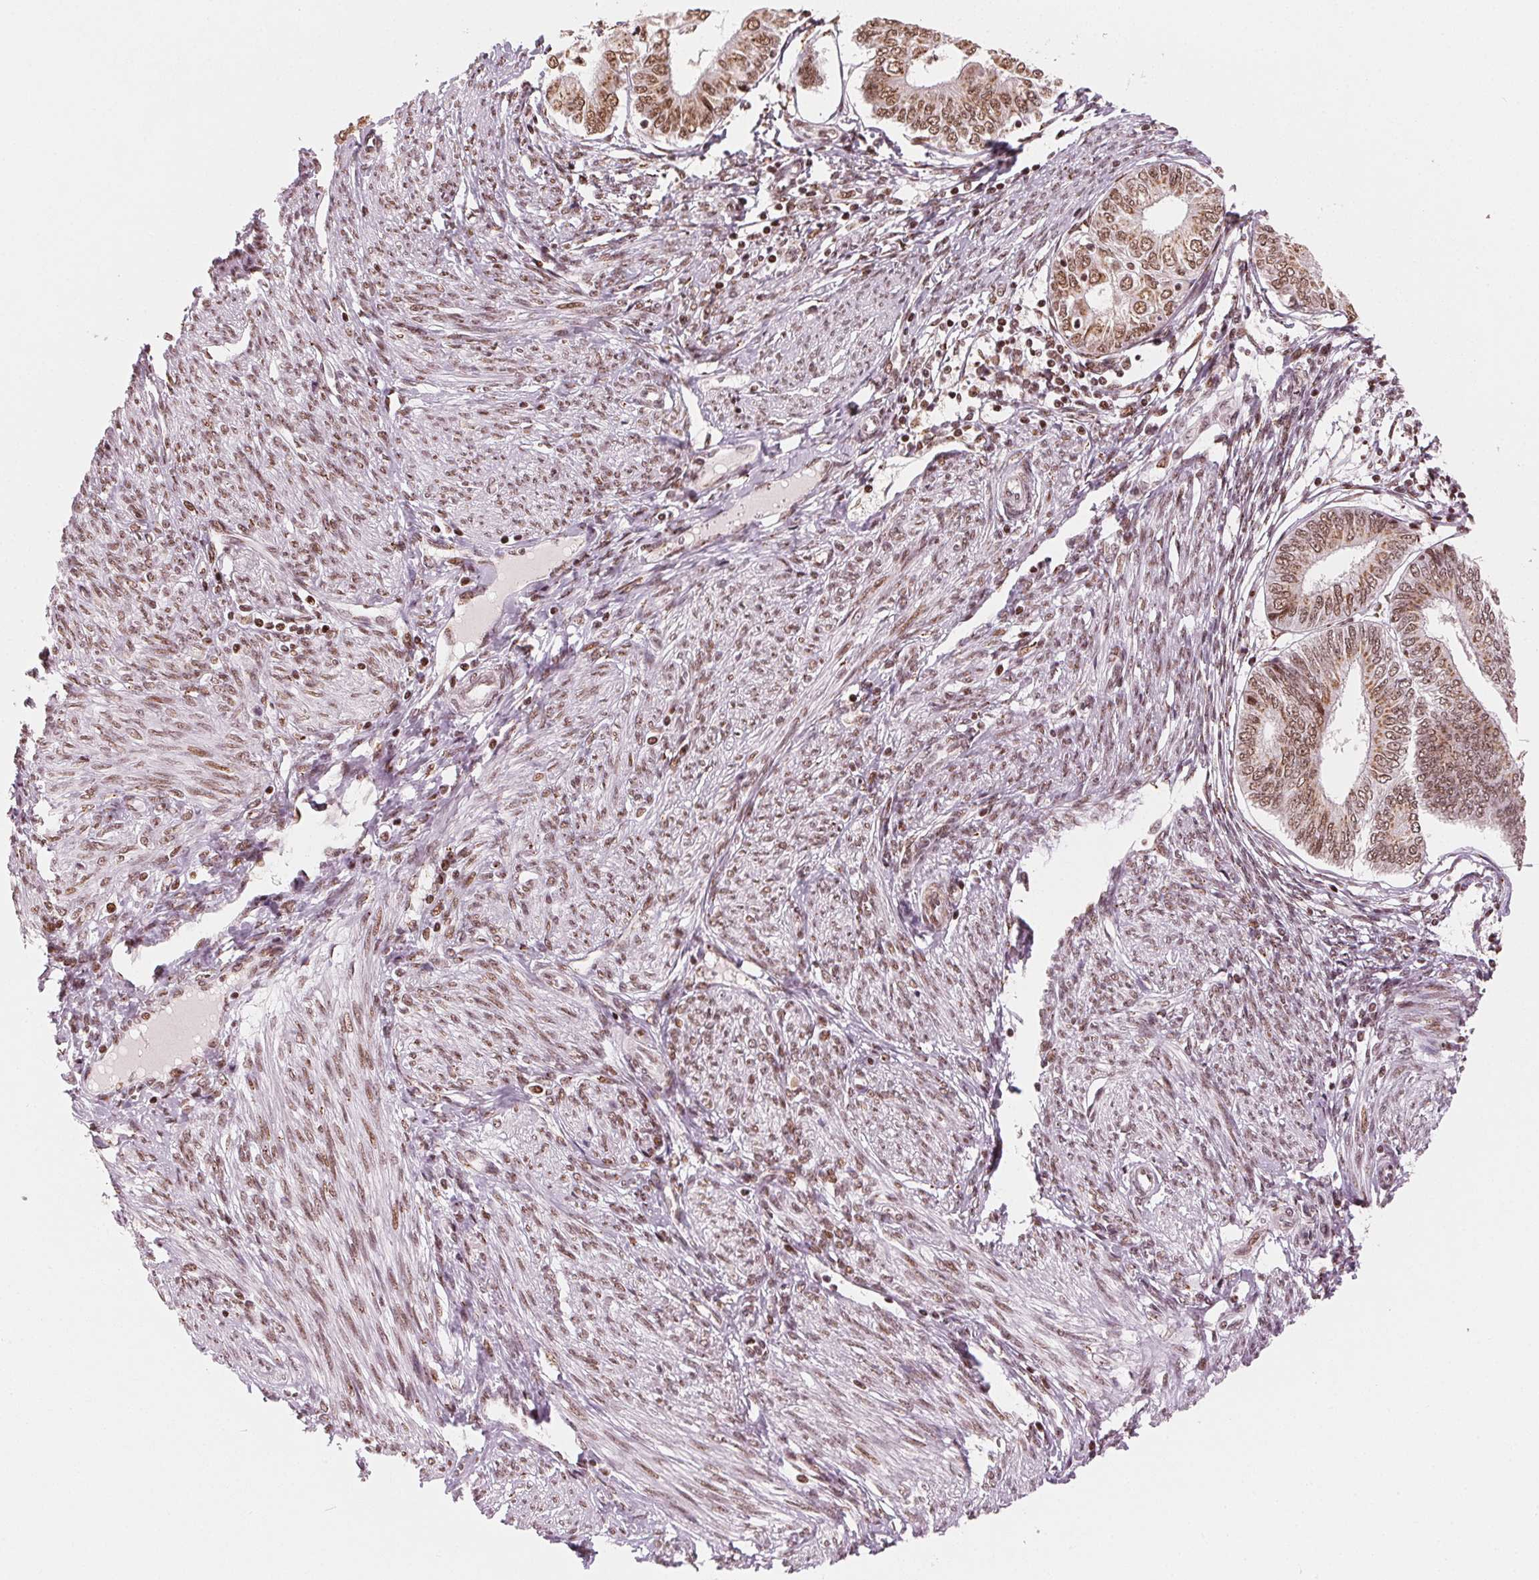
{"staining": {"intensity": "moderate", "quantity": ">75%", "location": "cytoplasmic/membranous,nuclear"}, "tissue": "endometrial cancer", "cell_type": "Tumor cells", "image_type": "cancer", "snomed": [{"axis": "morphology", "description": "Adenocarcinoma, NOS"}, {"axis": "topography", "description": "Endometrium"}], "caption": "High-power microscopy captured an immunohistochemistry (IHC) photomicrograph of endometrial adenocarcinoma, revealing moderate cytoplasmic/membranous and nuclear positivity in about >75% of tumor cells.", "gene": "TOPORS", "patient": {"sex": "female", "age": 68}}